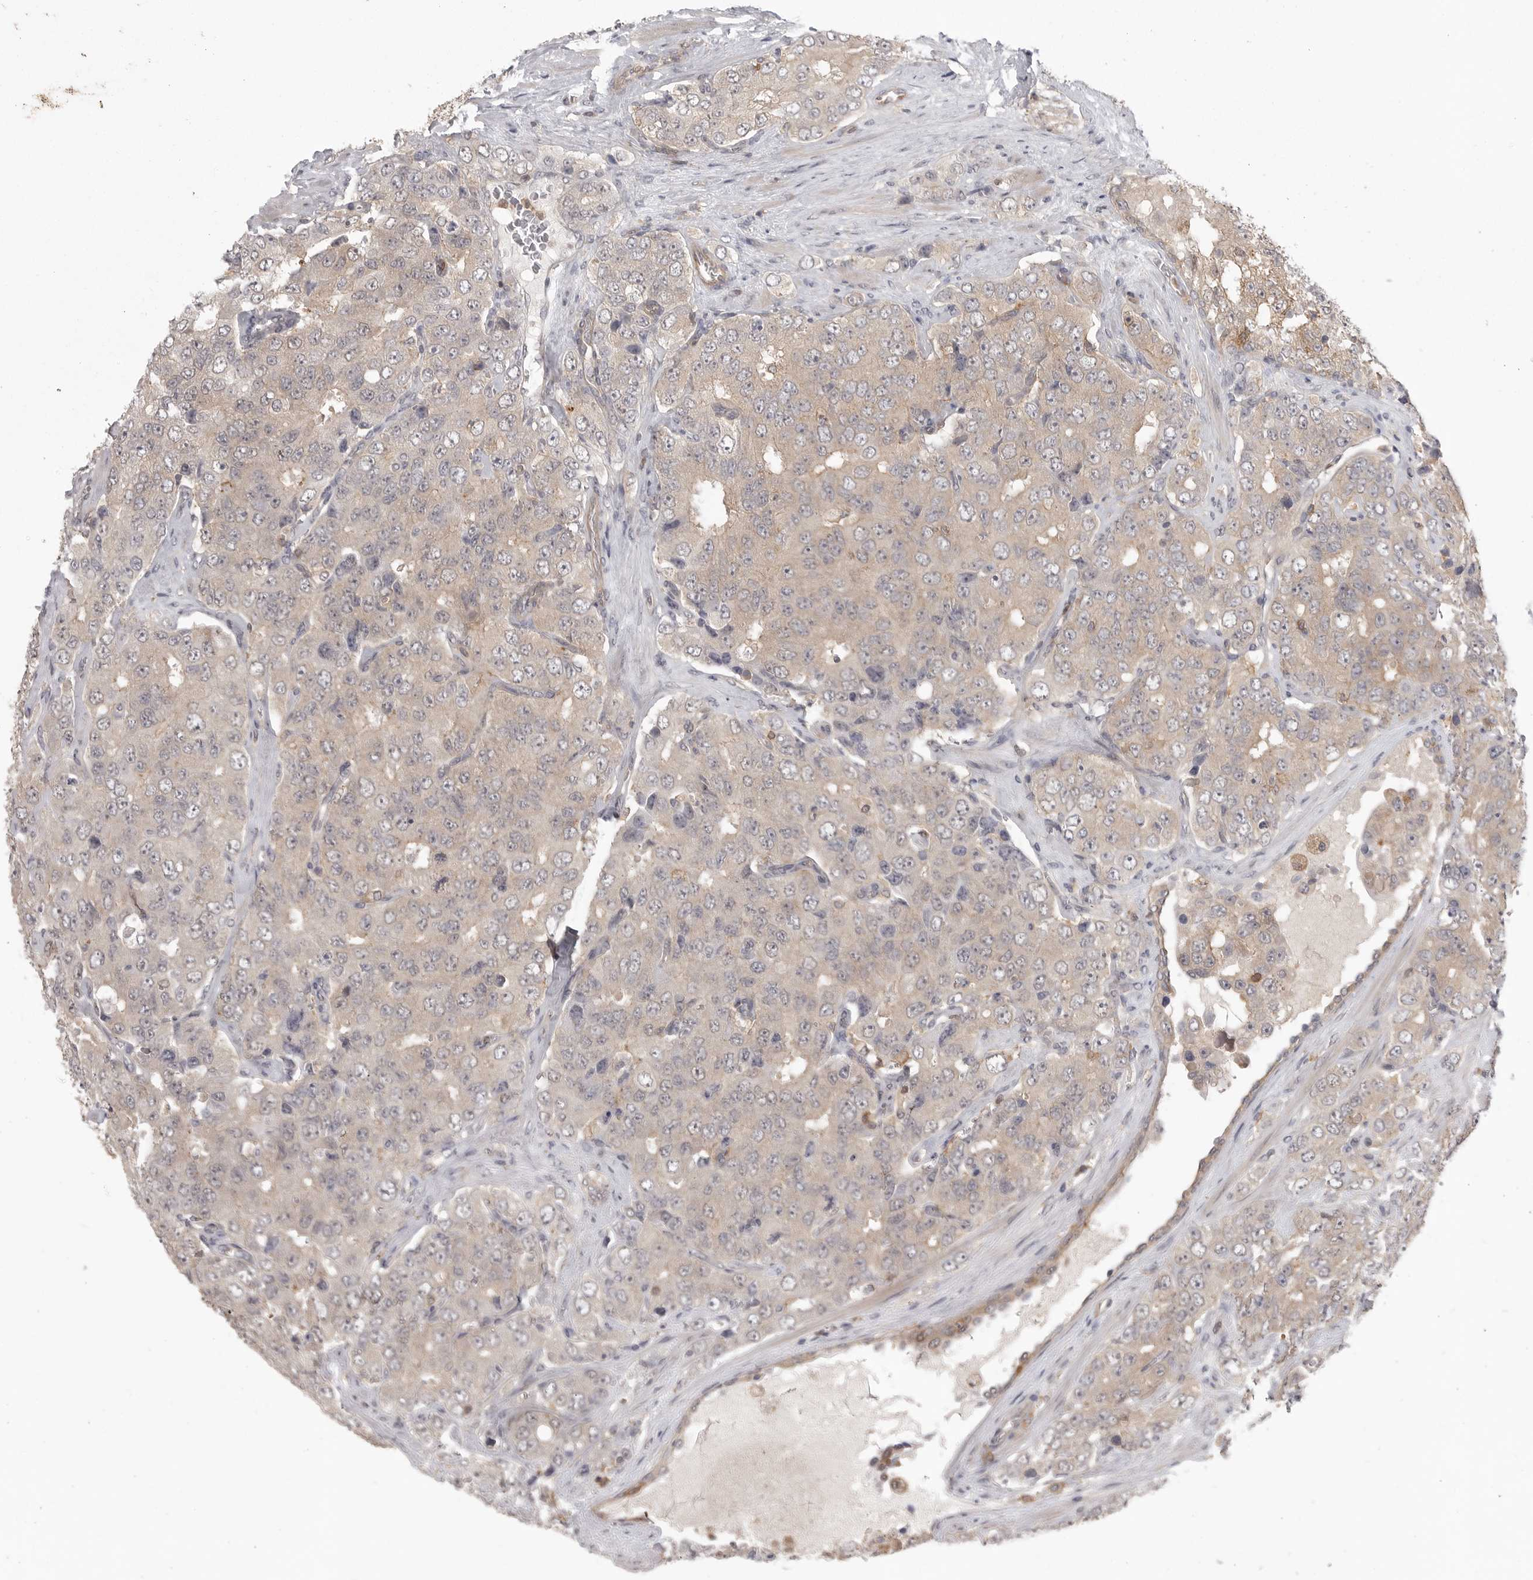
{"staining": {"intensity": "weak", "quantity": "<25%", "location": "cytoplasmic/membranous"}, "tissue": "prostate cancer", "cell_type": "Tumor cells", "image_type": "cancer", "snomed": [{"axis": "morphology", "description": "Adenocarcinoma, High grade"}, {"axis": "topography", "description": "Prostate"}], "caption": "Prostate cancer (high-grade adenocarcinoma) was stained to show a protein in brown. There is no significant staining in tumor cells. Brightfield microscopy of immunohistochemistry stained with DAB (brown) and hematoxylin (blue), captured at high magnification.", "gene": "DBNL", "patient": {"sex": "male", "age": 58}}